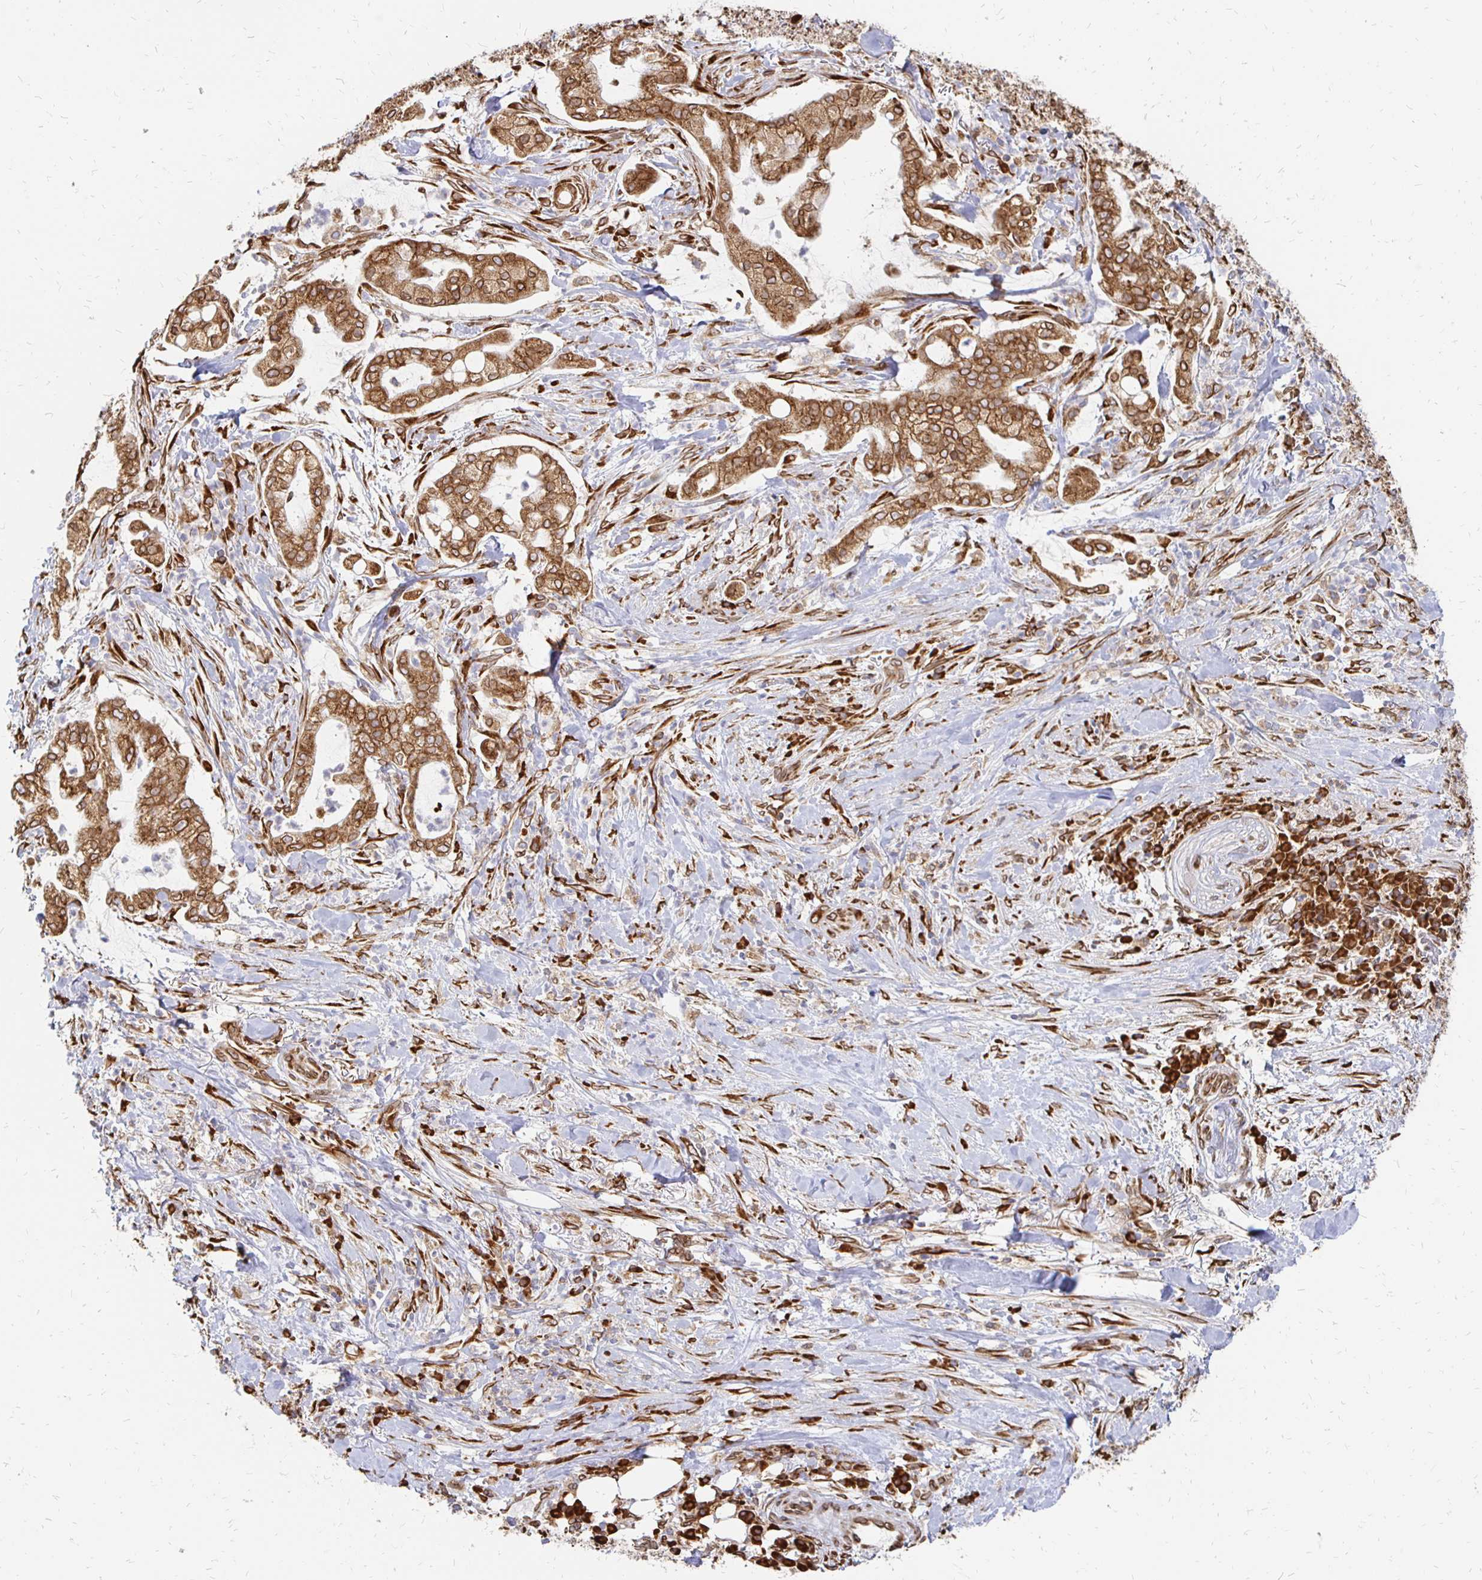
{"staining": {"intensity": "strong", "quantity": ">75%", "location": "cytoplasmic/membranous,nuclear"}, "tissue": "pancreatic cancer", "cell_type": "Tumor cells", "image_type": "cancer", "snomed": [{"axis": "morphology", "description": "Adenocarcinoma, NOS"}, {"axis": "topography", "description": "Pancreas"}], "caption": "DAB immunohistochemical staining of adenocarcinoma (pancreatic) displays strong cytoplasmic/membranous and nuclear protein staining in approximately >75% of tumor cells.", "gene": "PELI3", "patient": {"sex": "female", "age": 69}}